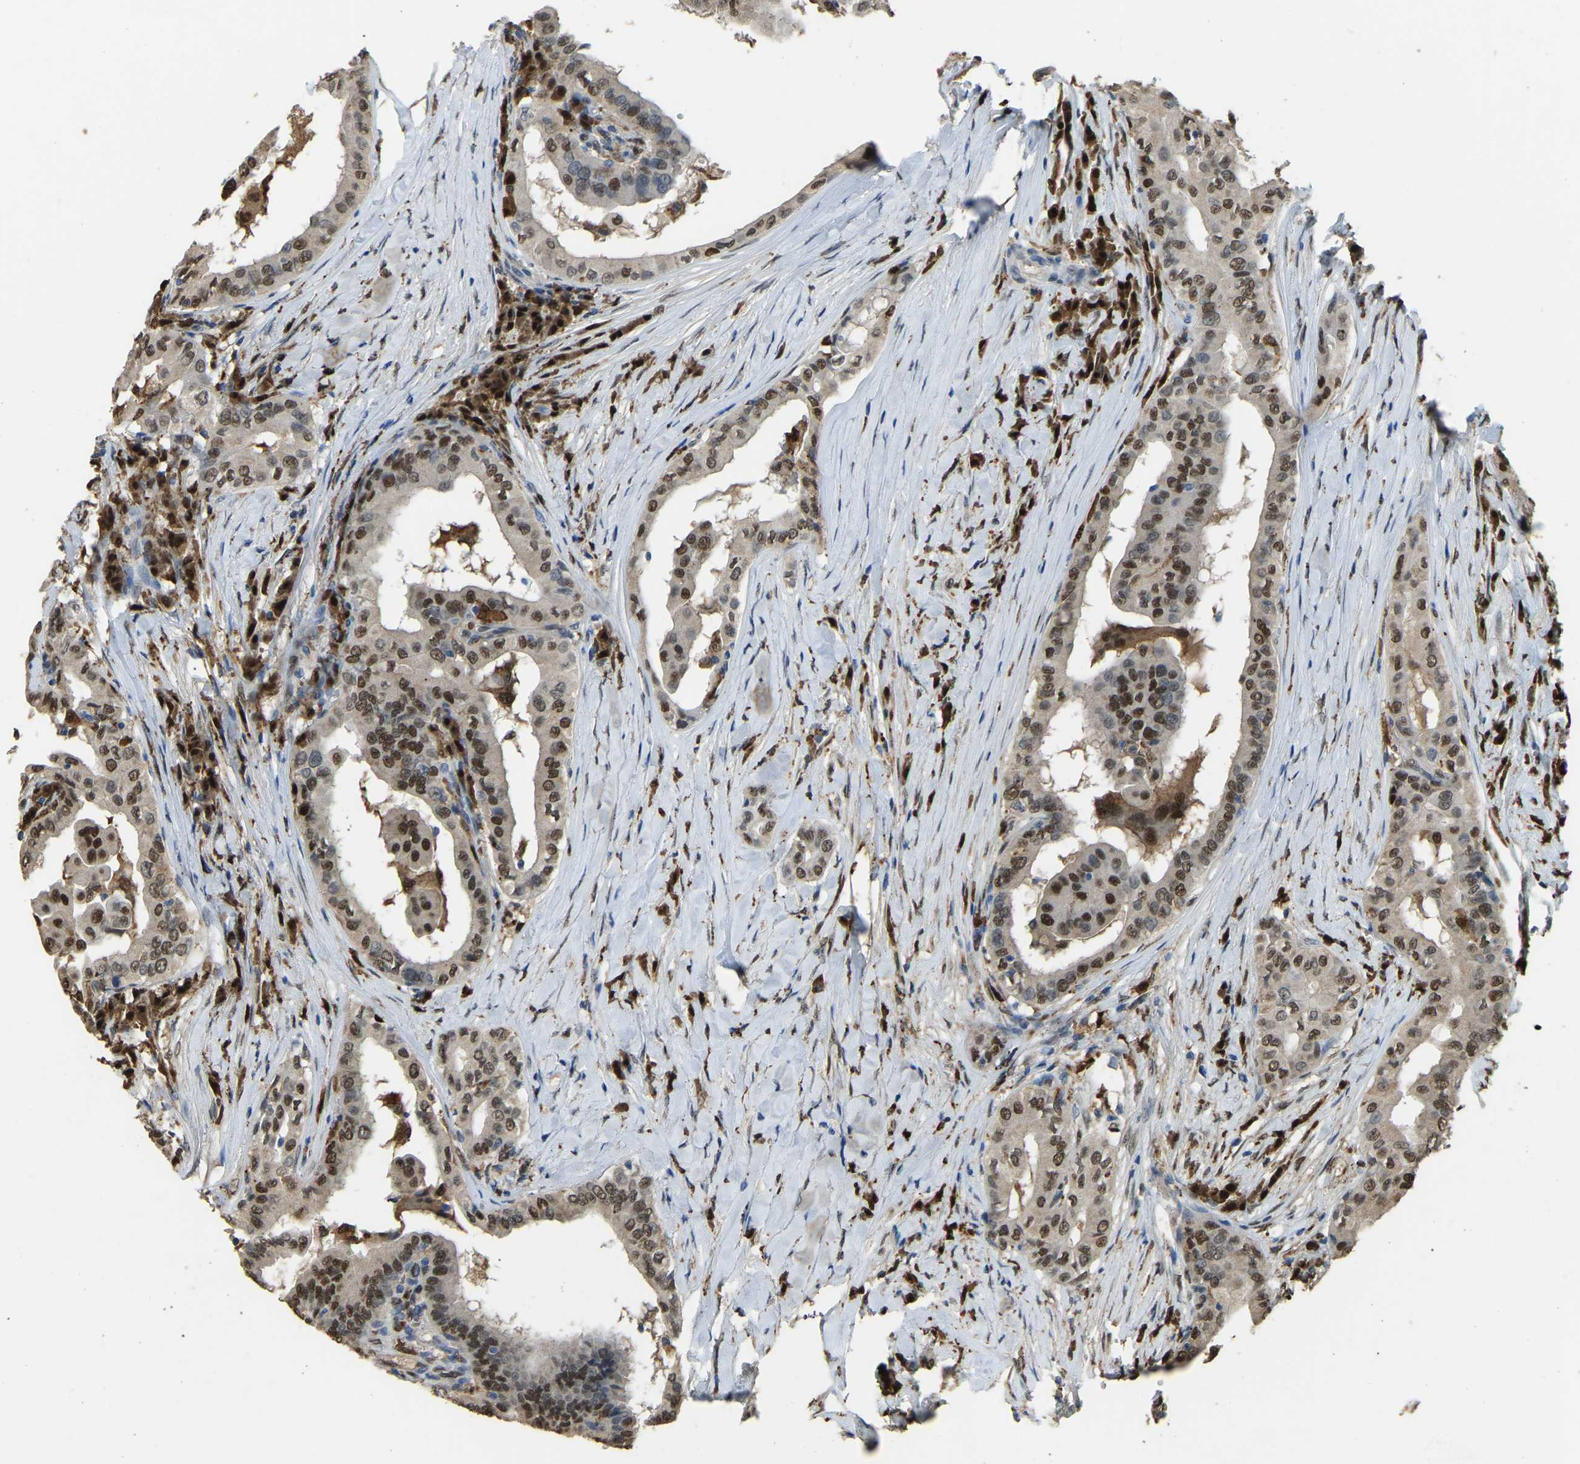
{"staining": {"intensity": "strong", "quantity": ">75%", "location": "cytoplasmic/membranous,nuclear"}, "tissue": "thyroid cancer", "cell_type": "Tumor cells", "image_type": "cancer", "snomed": [{"axis": "morphology", "description": "Papillary adenocarcinoma, NOS"}, {"axis": "topography", "description": "Thyroid gland"}], "caption": "Thyroid cancer (papillary adenocarcinoma) was stained to show a protein in brown. There is high levels of strong cytoplasmic/membranous and nuclear expression in about >75% of tumor cells.", "gene": "NANS", "patient": {"sex": "male", "age": 33}}